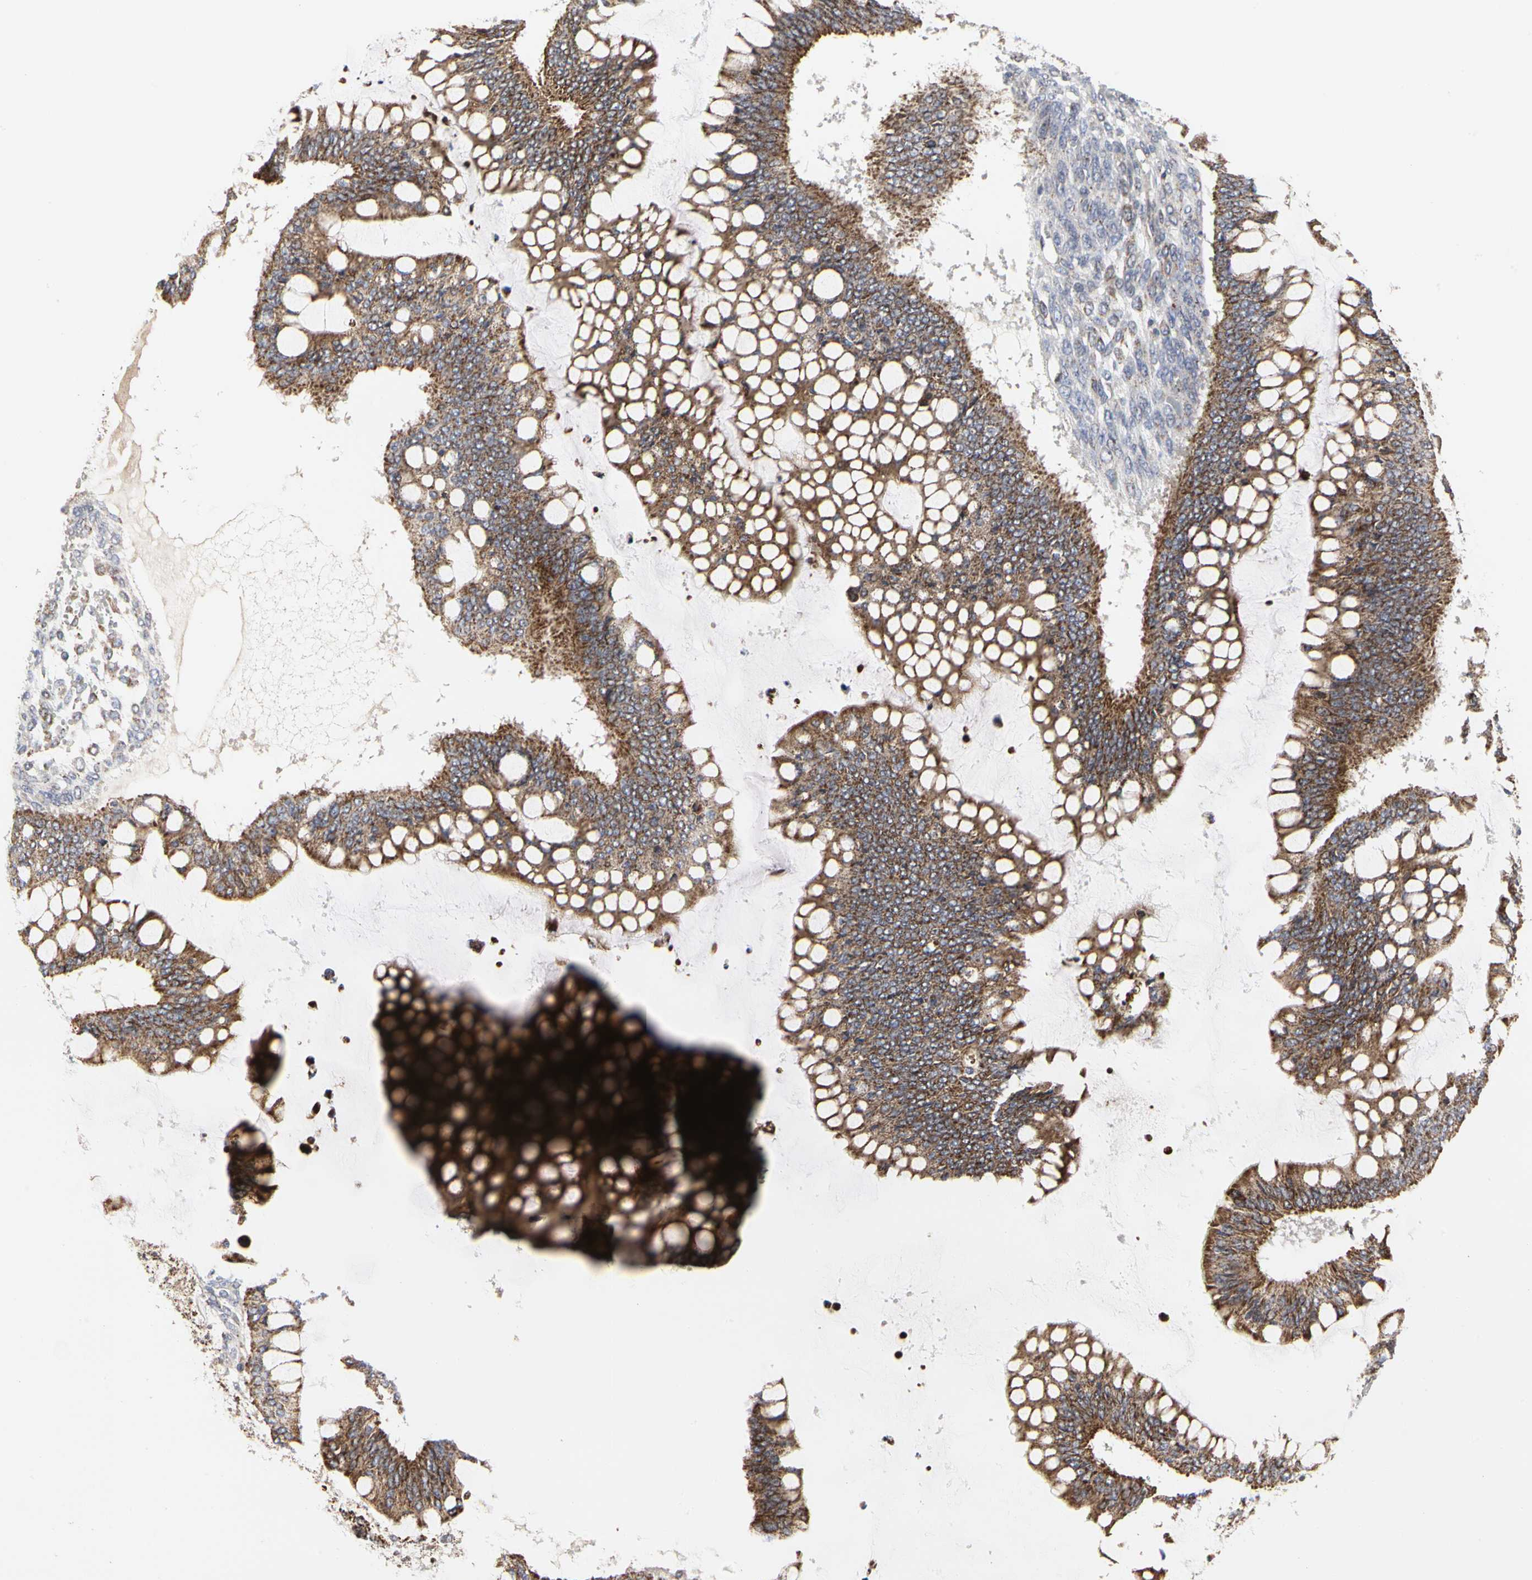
{"staining": {"intensity": "strong", "quantity": ">75%", "location": "cytoplasmic/membranous"}, "tissue": "ovarian cancer", "cell_type": "Tumor cells", "image_type": "cancer", "snomed": [{"axis": "morphology", "description": "Cystadenocarcinoma, mucinous, NOS"}, {"axis": "topography", "description": "Ovary"}], "caption": "Approximately >75% of tumor cells in human ovarian cancer (mucinous cystadenocarcinoma) reveal strong cytoplasmic/membranous protein staining as visualized by brown immunohistochemical staining.", "gene": "TSKU", "patient": {"sex": "female", "age": 73}}